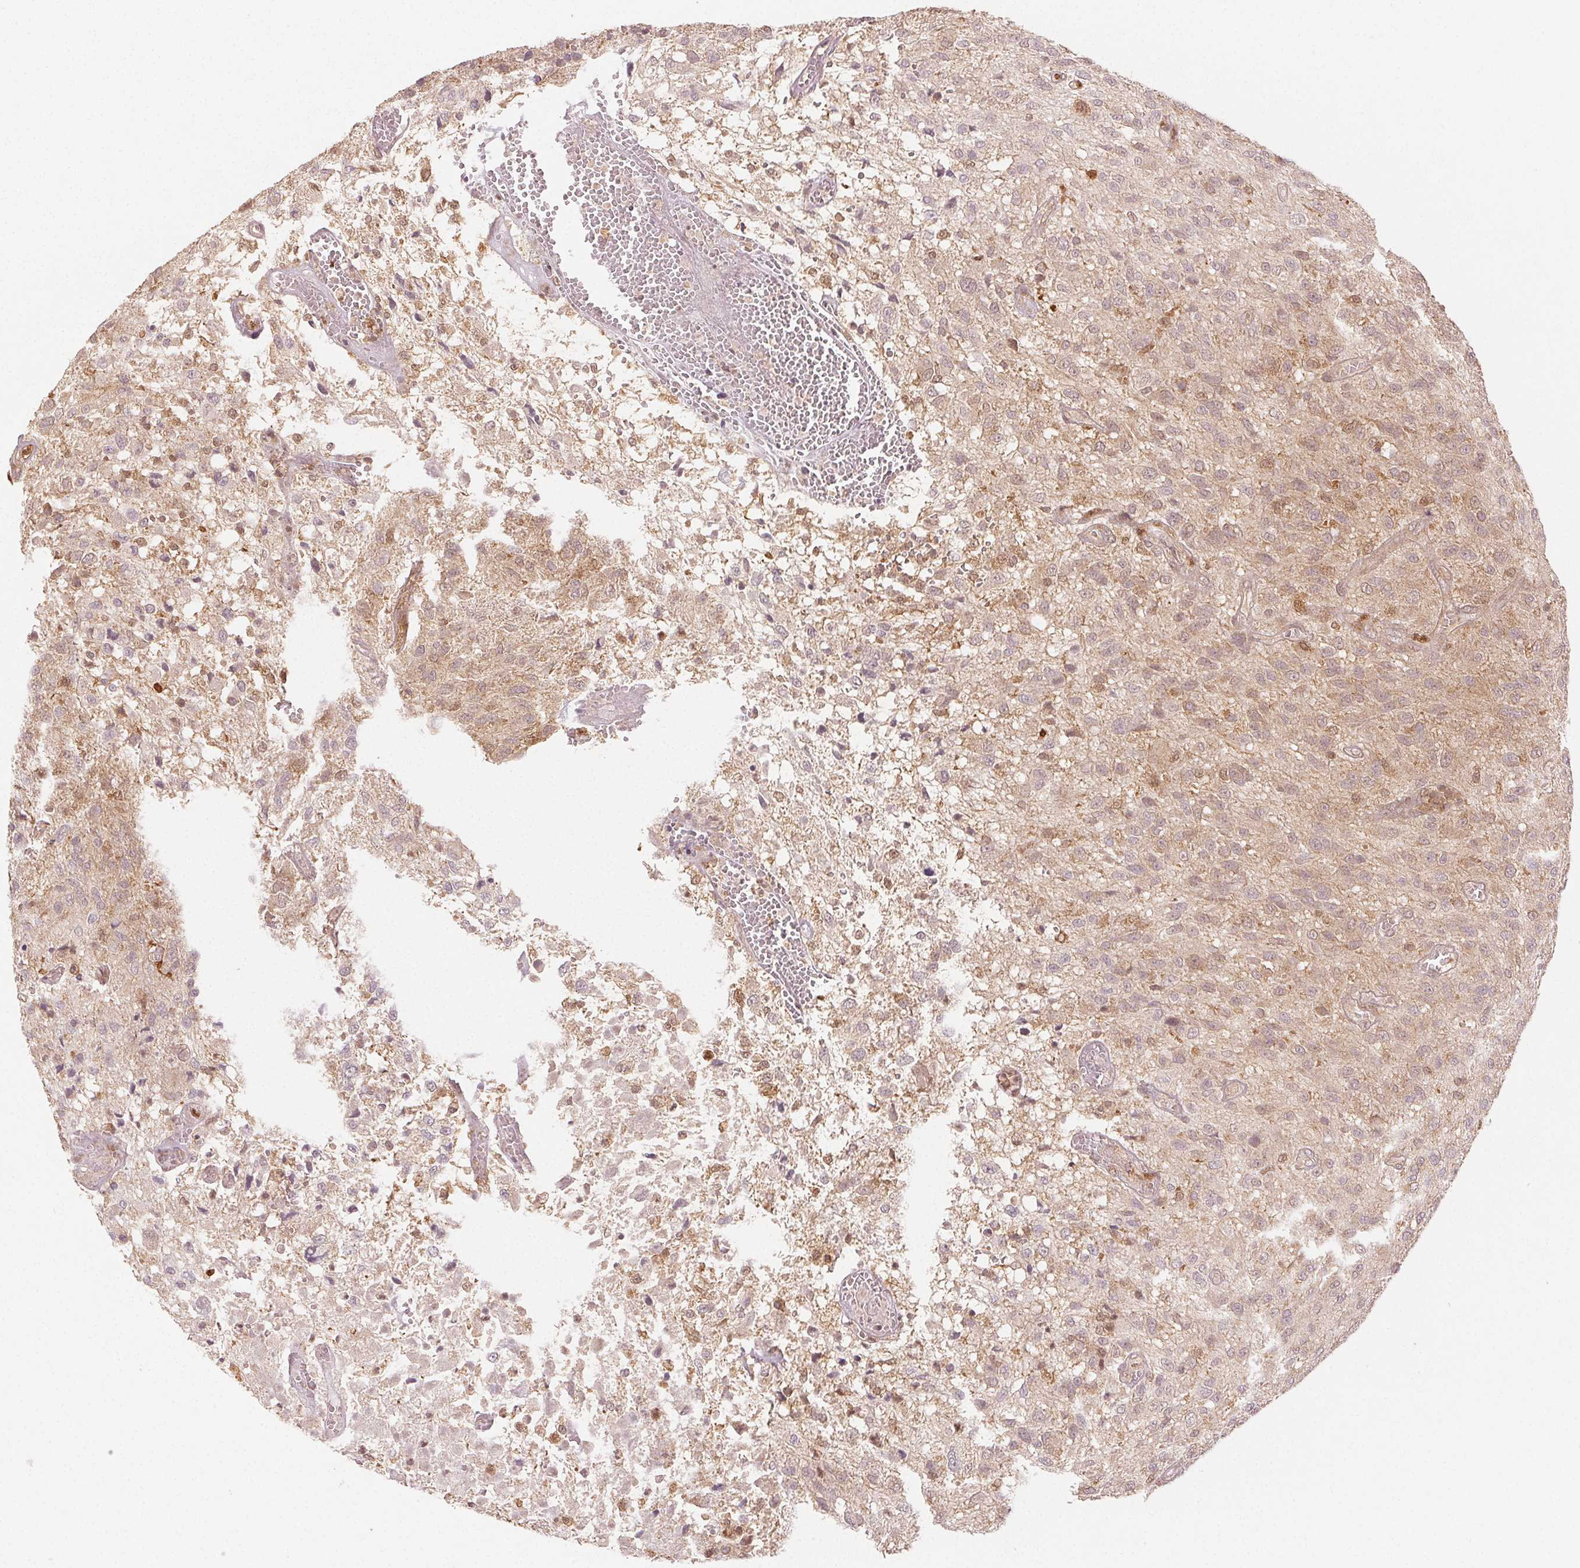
{"staining": {"intensity": "weak", "quantity": ">75%", "location": "cytoplasmic/membranous,nuclear"}, "tissue": "glioma", "cell_type": "Tumor cells", "image_type": "cancer", "snomed": [{"axis": "morphology", "description": "Glioma, malignant, Low grade"}, {"axis": "topography", "description": "Brain"}], "caption": "Immunohistochemistry (IHC) staining of glioma, which shows low levels of weak cytoplasmic/membranous and nuclear staining in approximately >75% of tumor cells indicating weak cytoplasmic/membranous and nuclear protein positivity. The staining was performed using DAB (brown) for protein detection and nuclei were counterstained in hematoxylin (blue).", "gene": "MAPK14", "patient": {"sex": "male", "age": 66}}